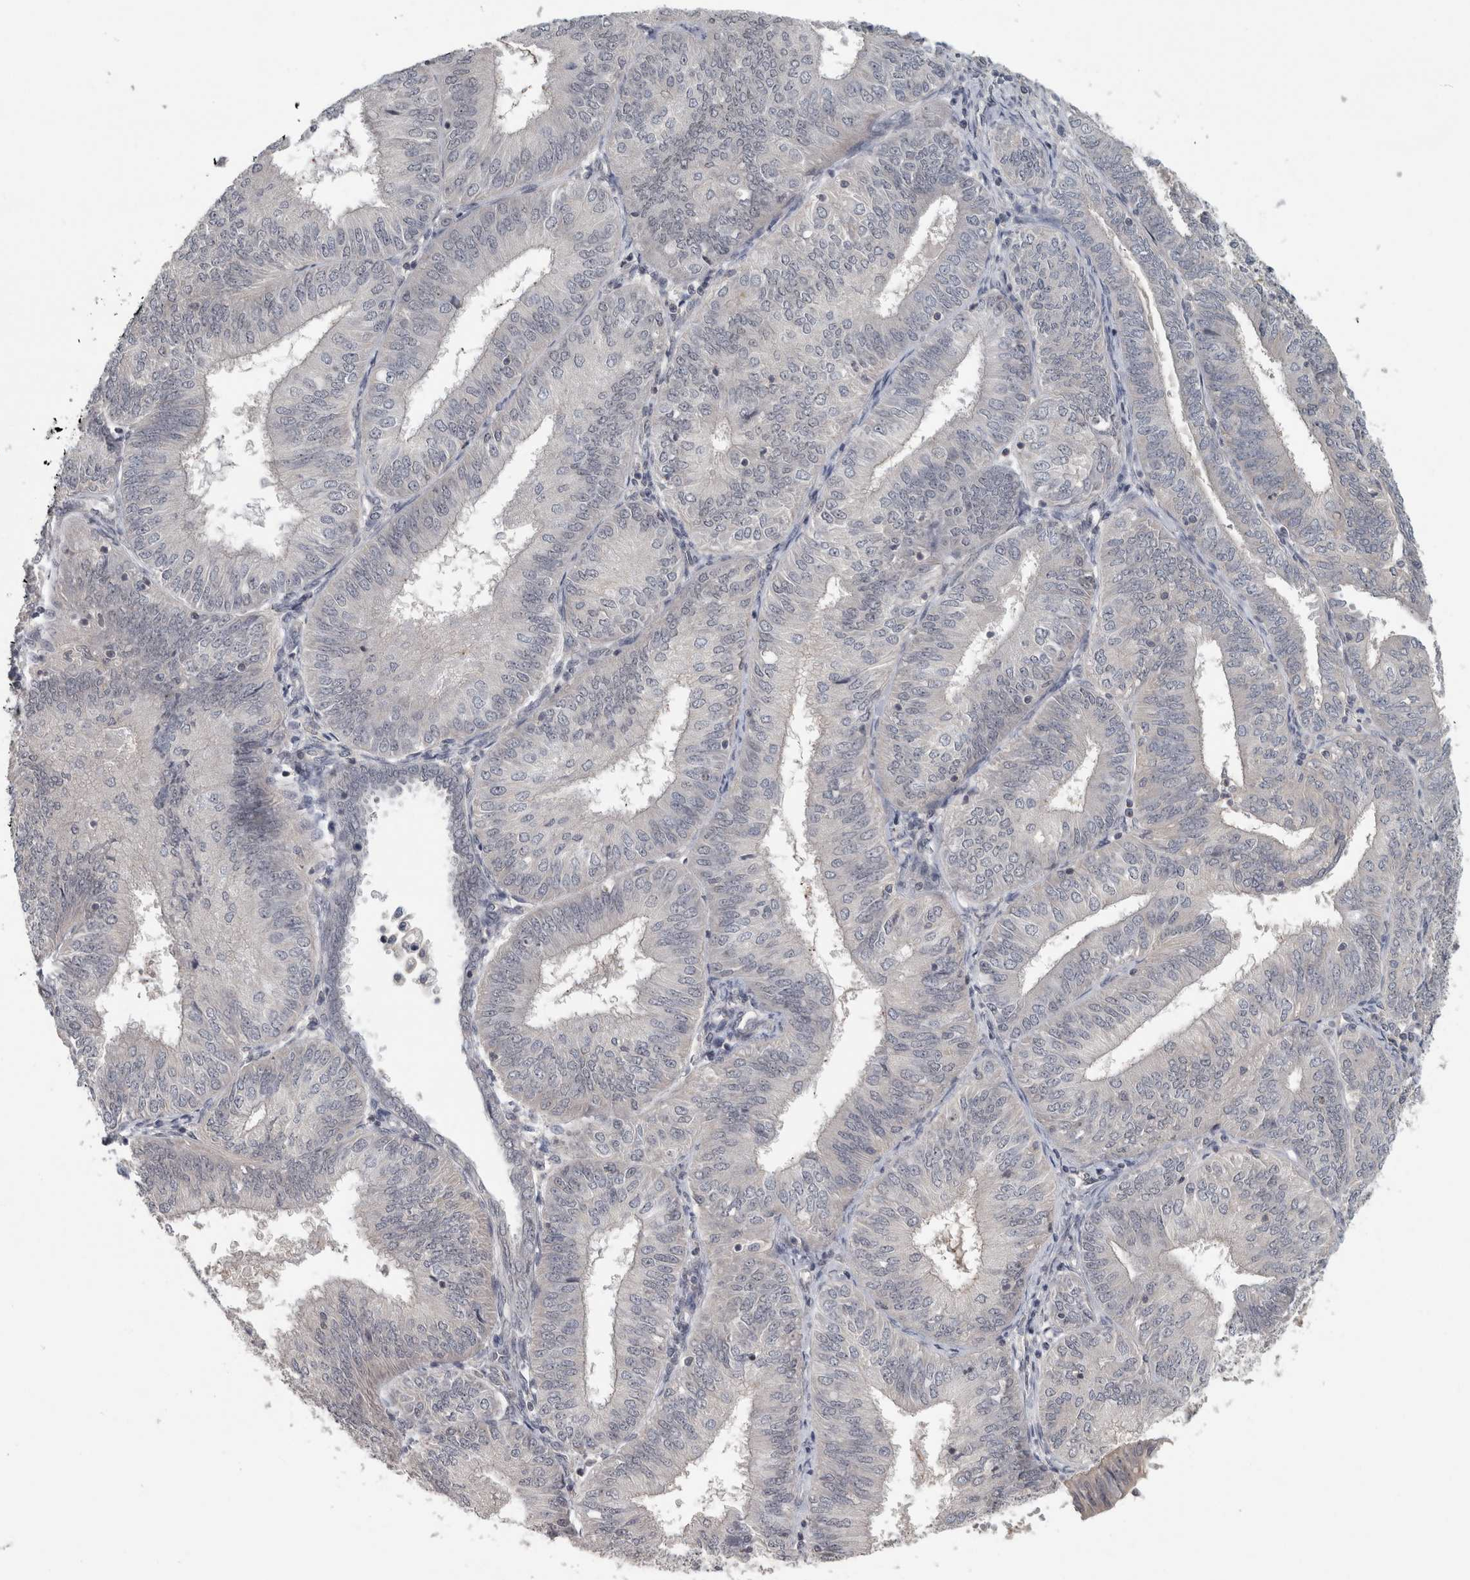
{"staining": {"intensity": "negative", "quantity": "none", "location": "none"}, "tissue": "endometrial cancer", "cell_type": "Tumor cells", "image_type": "cancer", "snomed": [{"axis": "morphology", "description": "Adenocarcinoma, NOS"}, {"axis": "topography", "description": "Endometrium"}], "caption": "Tumor cells are negative for protein expression in human adenocarcinoma (endometrial). (DAB immunohistochemistry (IHC), high magnification).", "gene": "RBM28", "patient": {"sex": "female", "age": 58}}